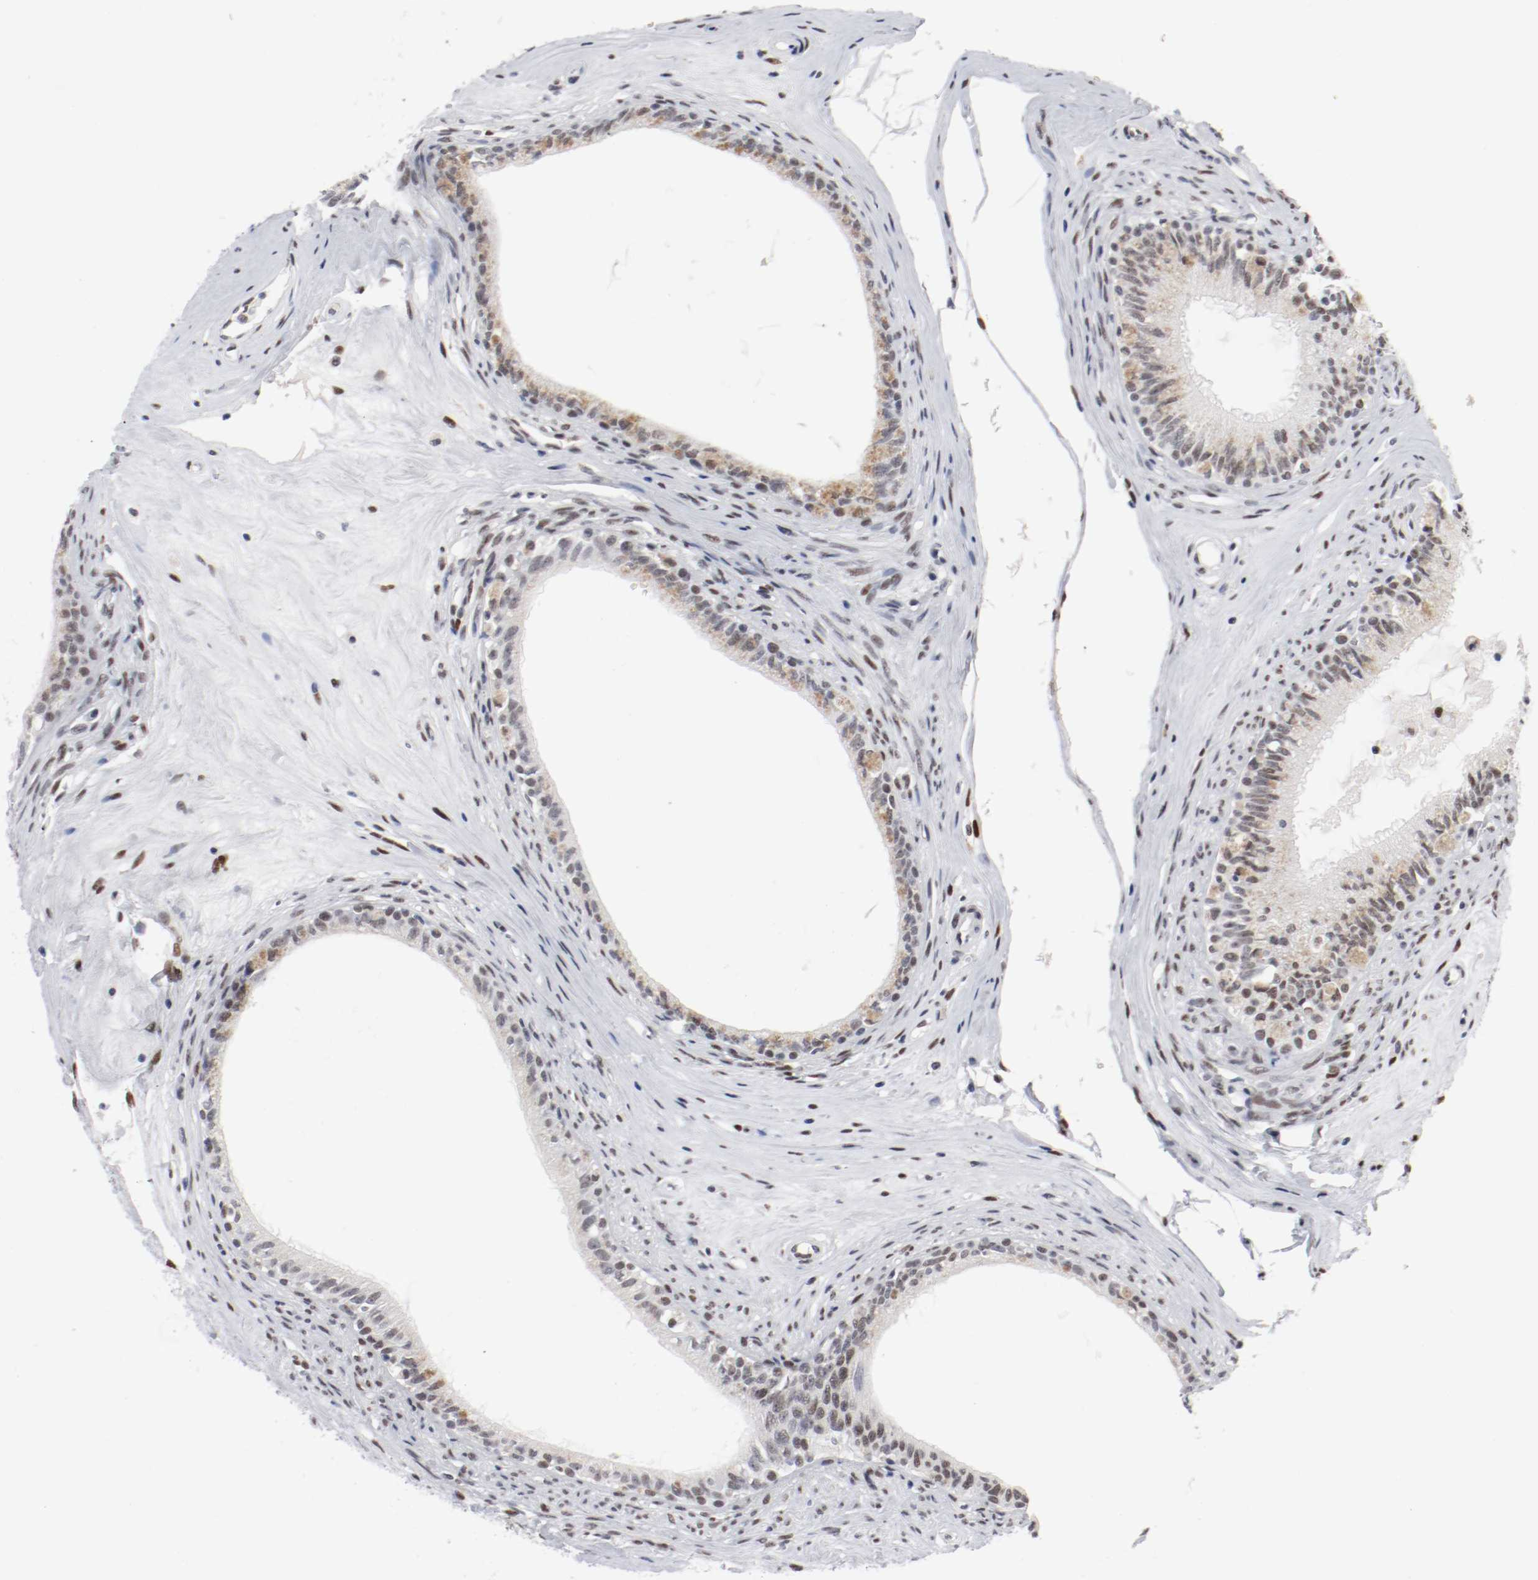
{"staining": {"intensity": "weak", "quantity": ">75%", "location": "cytoplasmic/membranous,nuclear"}, "tissue": "epididymis", "cell_type": "Glandular cells", "image_type": "normal", "snomed": [{"axis": "morphology", "description": "Normal tissue, NOS"}, {"axis": "morphology", "description": "Inflammation, NOS"}, {"axis": "topography", "description": "Epididymis"}], "caption": "DAB immunohistochemical staining of unremarkable human epididymis shows weak cytoplasmic/membranous,nuclear protein positivity in approximately >75% of glandular cells. (Brightfield microscopy of DAB IHC at high magnification).", "gene": "ARNT", "patient": {"sex": "male", "age": 84}}